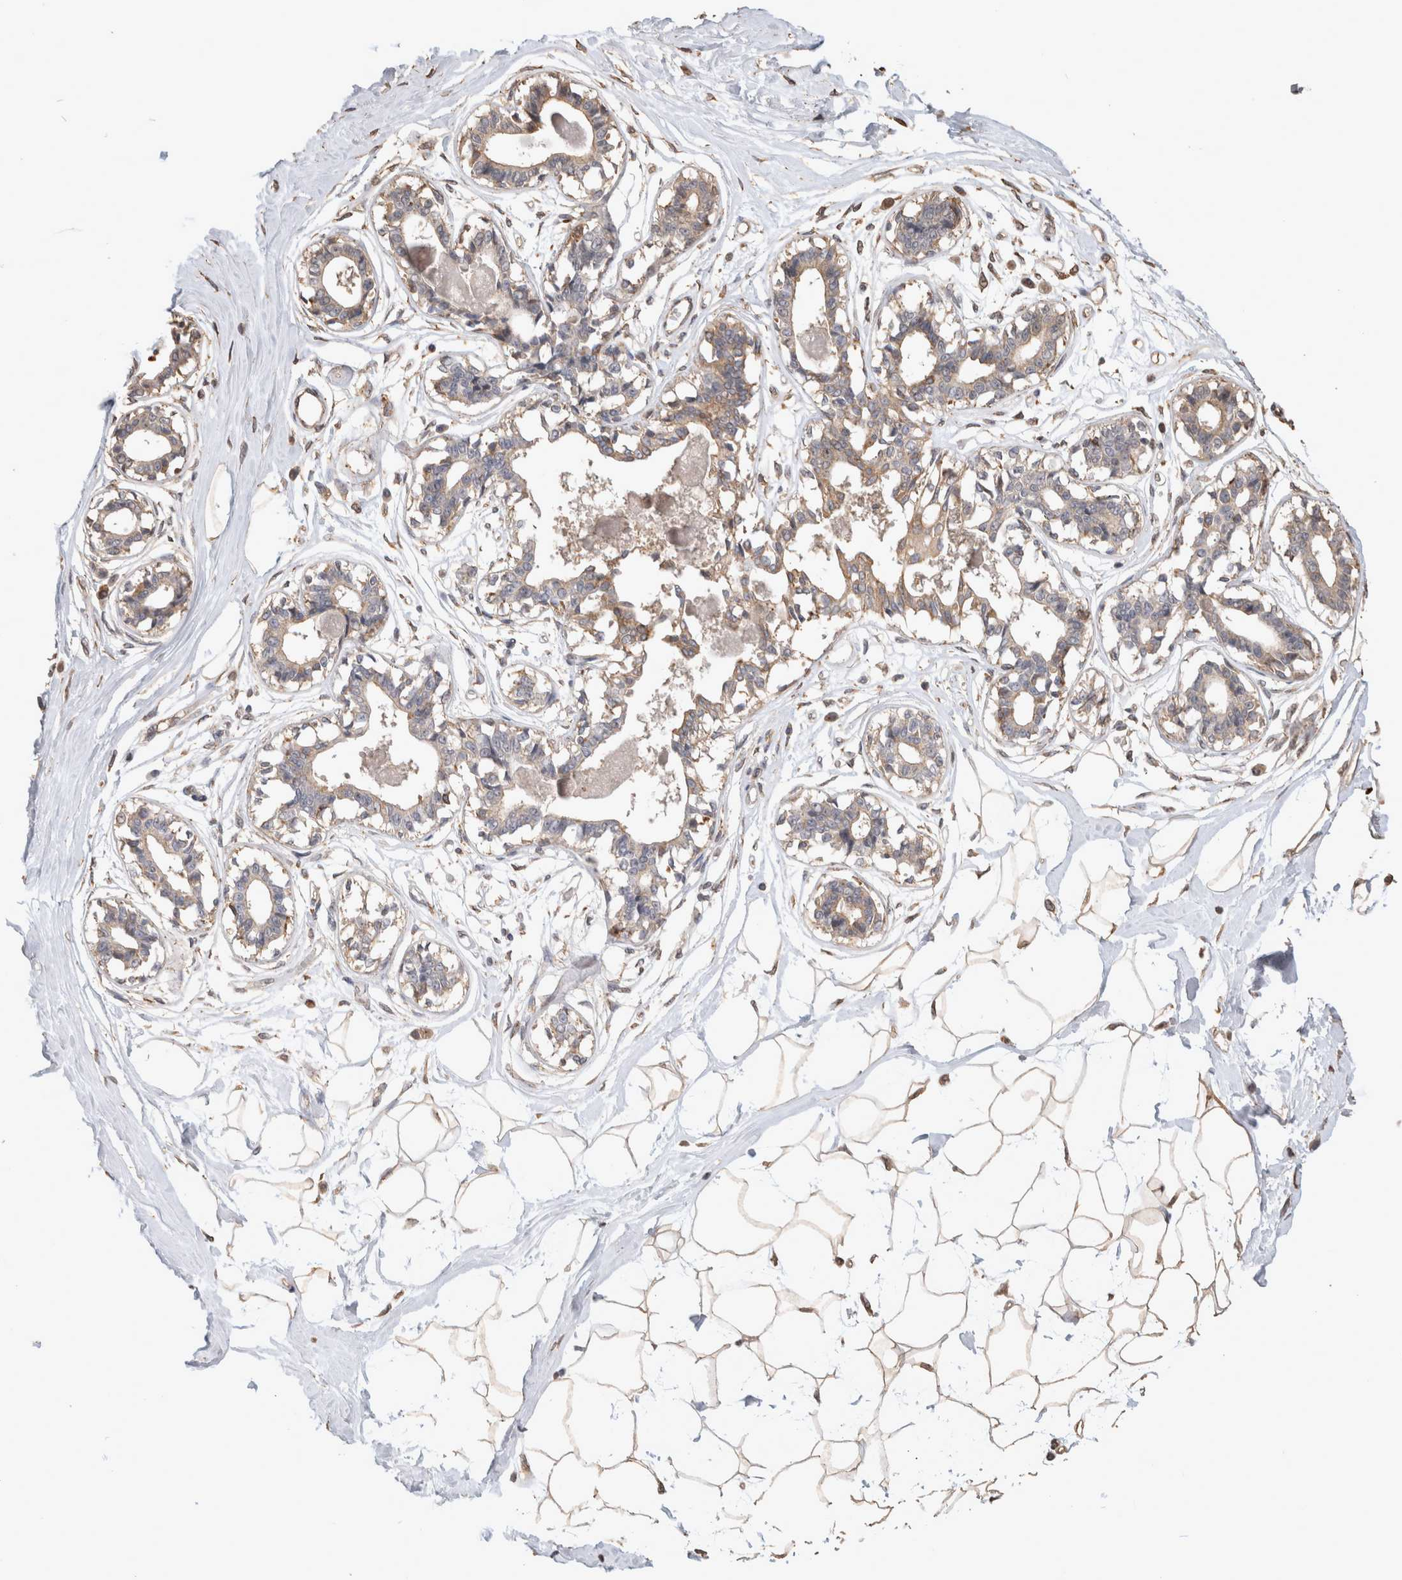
{"staining": {"intensity": "moderate", "quantity": ">75%", "location": "cytoplasmic/membranous,nuclear"}, "tissue": "breast", "cell_type": "Adipocytes", "image_type": "normal", "snomed": [{"axis": "morphology", "description": "Normal tissue, NOS"}, {"axis": "topography", "description": "Breast"}], "caption": "Immunohistochemical staining of unremarkable breast displays moderate cytoplasmic/membranous,nuclear protein expression in about >75% of adipocytes.", "gene": "CLIP1", "patient": {"sex": "female", "age": 45}}